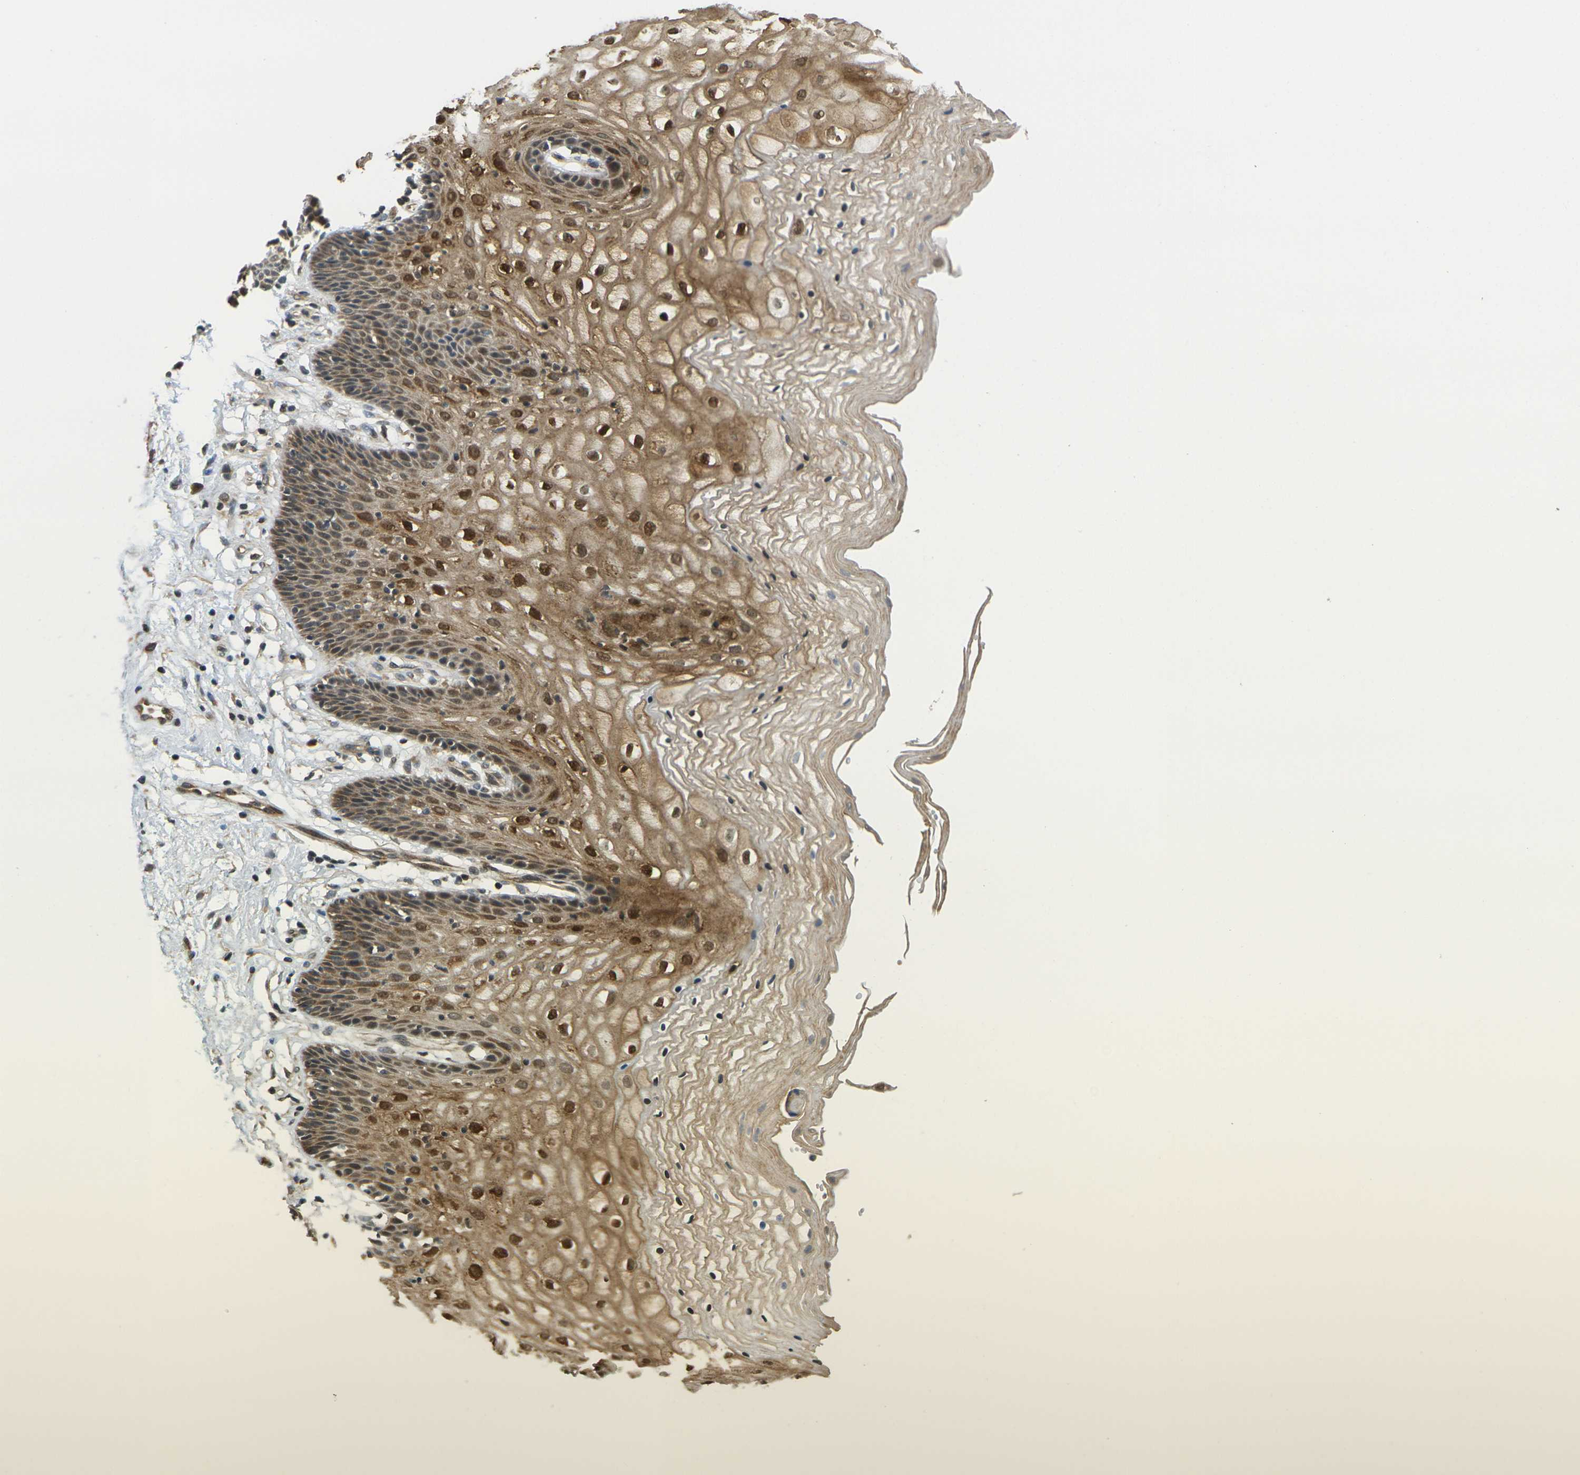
{"staining": {"intensity": "strong", "quantity": ">75%", "location": "cytoplasmic/membranous,nuclear"}, "tissue": "vagina", "cell_type": "Squamous epithelial cells", "image_type": "normal", "snomed": [{"axis": "morphology", "description": "Normal tissue, NOS"}, {"axis": "topography", "description": "Vagina"}], "caption": "A photomicrograph showing strong cytoplasmic/membranous,nuclear staining in about >75% of squamous epithelial cells in unremarkable vagina, as visualized by brown immunohistochemical staining.", "gene": "KLHL8", "patient": {"sex": "female", "age": 34}}